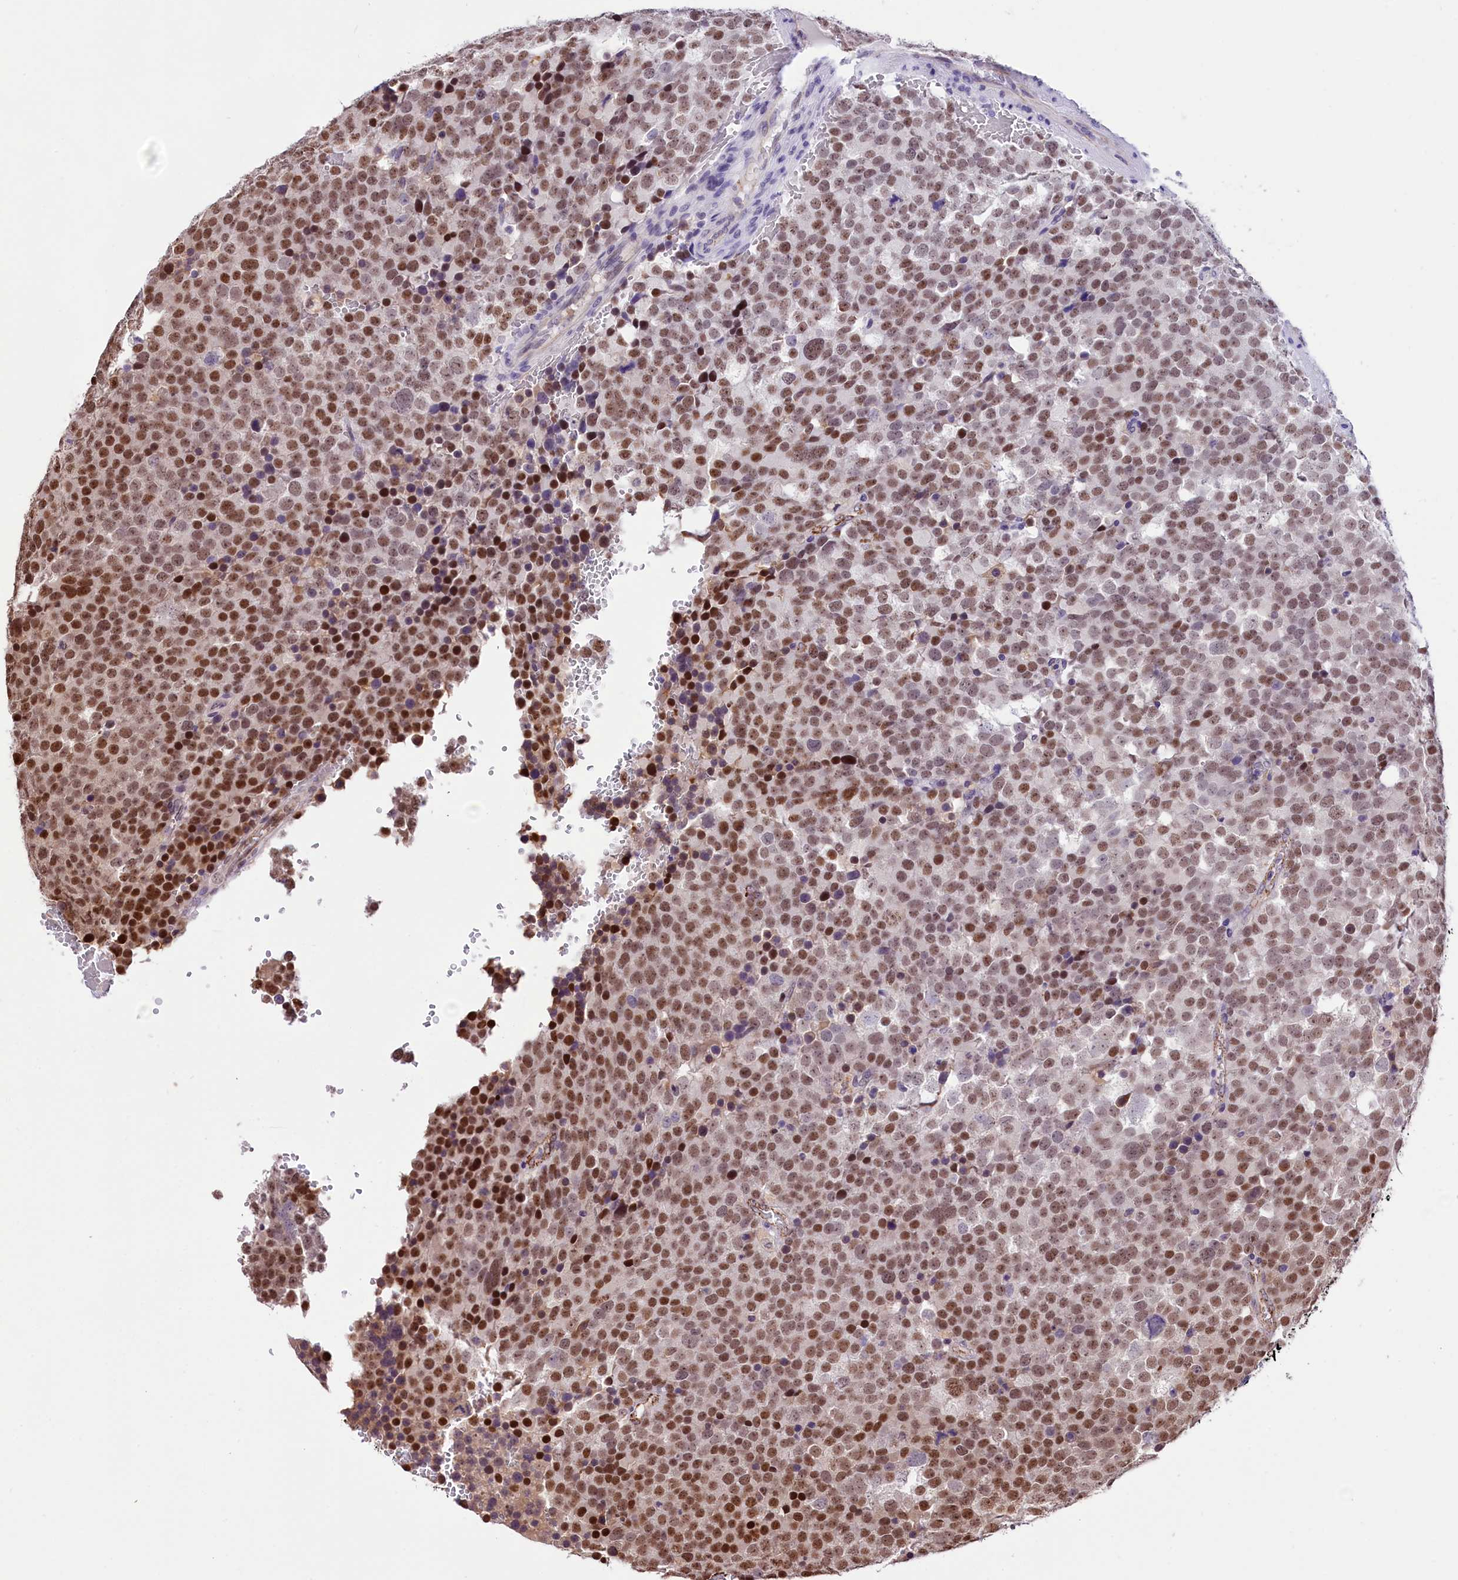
{"staining": {"intensity": "moderate", "quantity": ">75%", "location": "nuclear"}, "tissue": "testis cancer", "cell_type": "Tumor cells", "image_type": "cancer", "snomed": [{"axis": "morphology", "description": "Seminoma, NOS"}, {"axis": "topography", "description": "Testis"}], "caption": "There is medium levels of moderate nuclear positivity in tumor cells of testis cancer (seminoma), as demonstrated by immunohistochemical staining (brown color).", "gene": "MRPL54", "patient": {"sex": "male", "age": 71}}